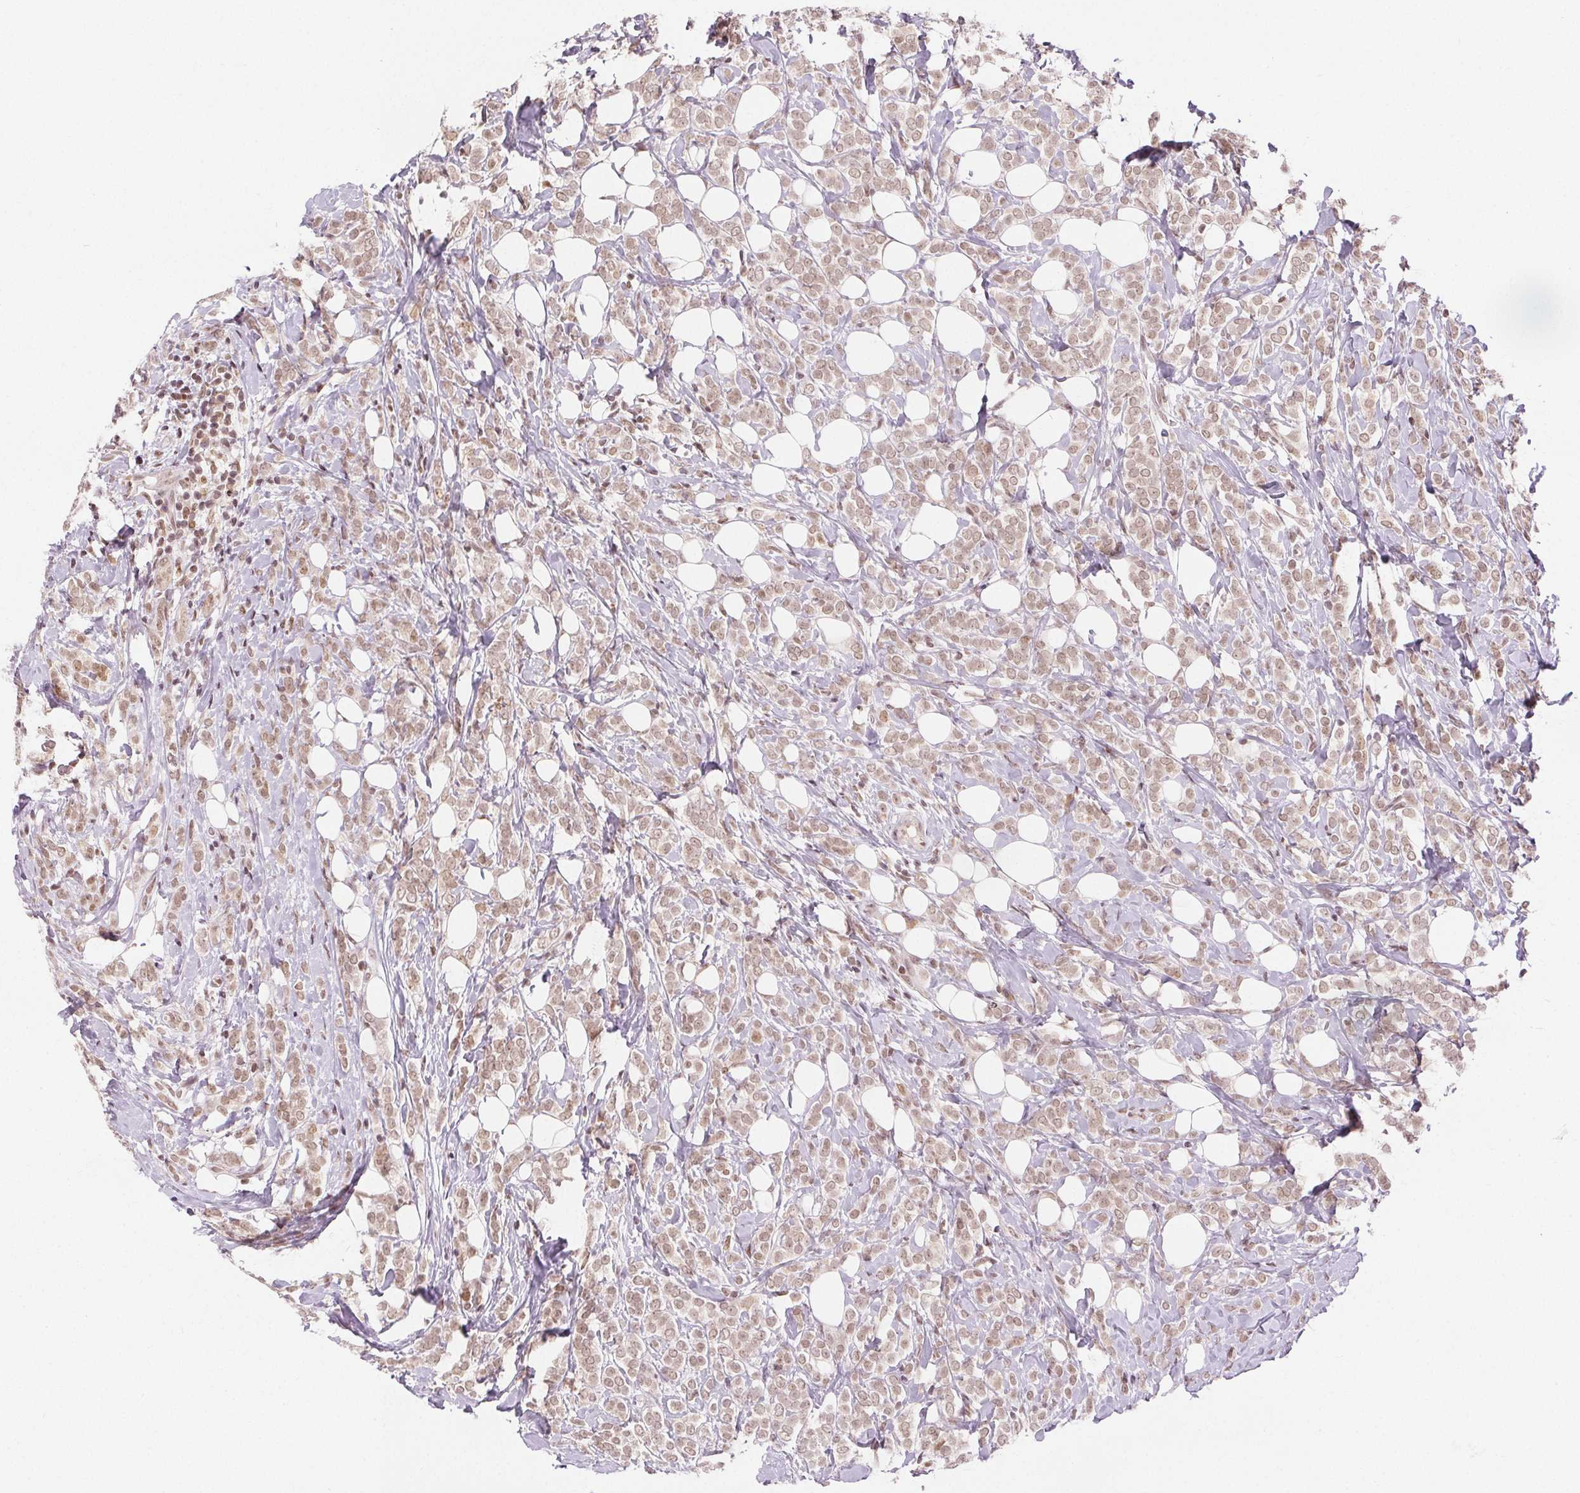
{"staining": {"intensity": "weak", "quantity": ">75%", "location": "nuclear"}, "tissue": "breast cancer", "cell_type": "Tumor cells", "image_type": "cancer", "snomed": [{"axis": "morphology", "description": "Lobular carcinoma"}, {"axis": "topography", "description": "Breast"}], "caption": "Protein staining of breast cancer (lobular carcinoma) tissue reveals weak nuclear staining in about >75% of tumor cells. The staining was performed using DAB, with brown indicating positive protein expression. Nuclei are stained blue with hematoxylin.", "gene": "DEK", "patient": {"sex": "female", "age": 49}}